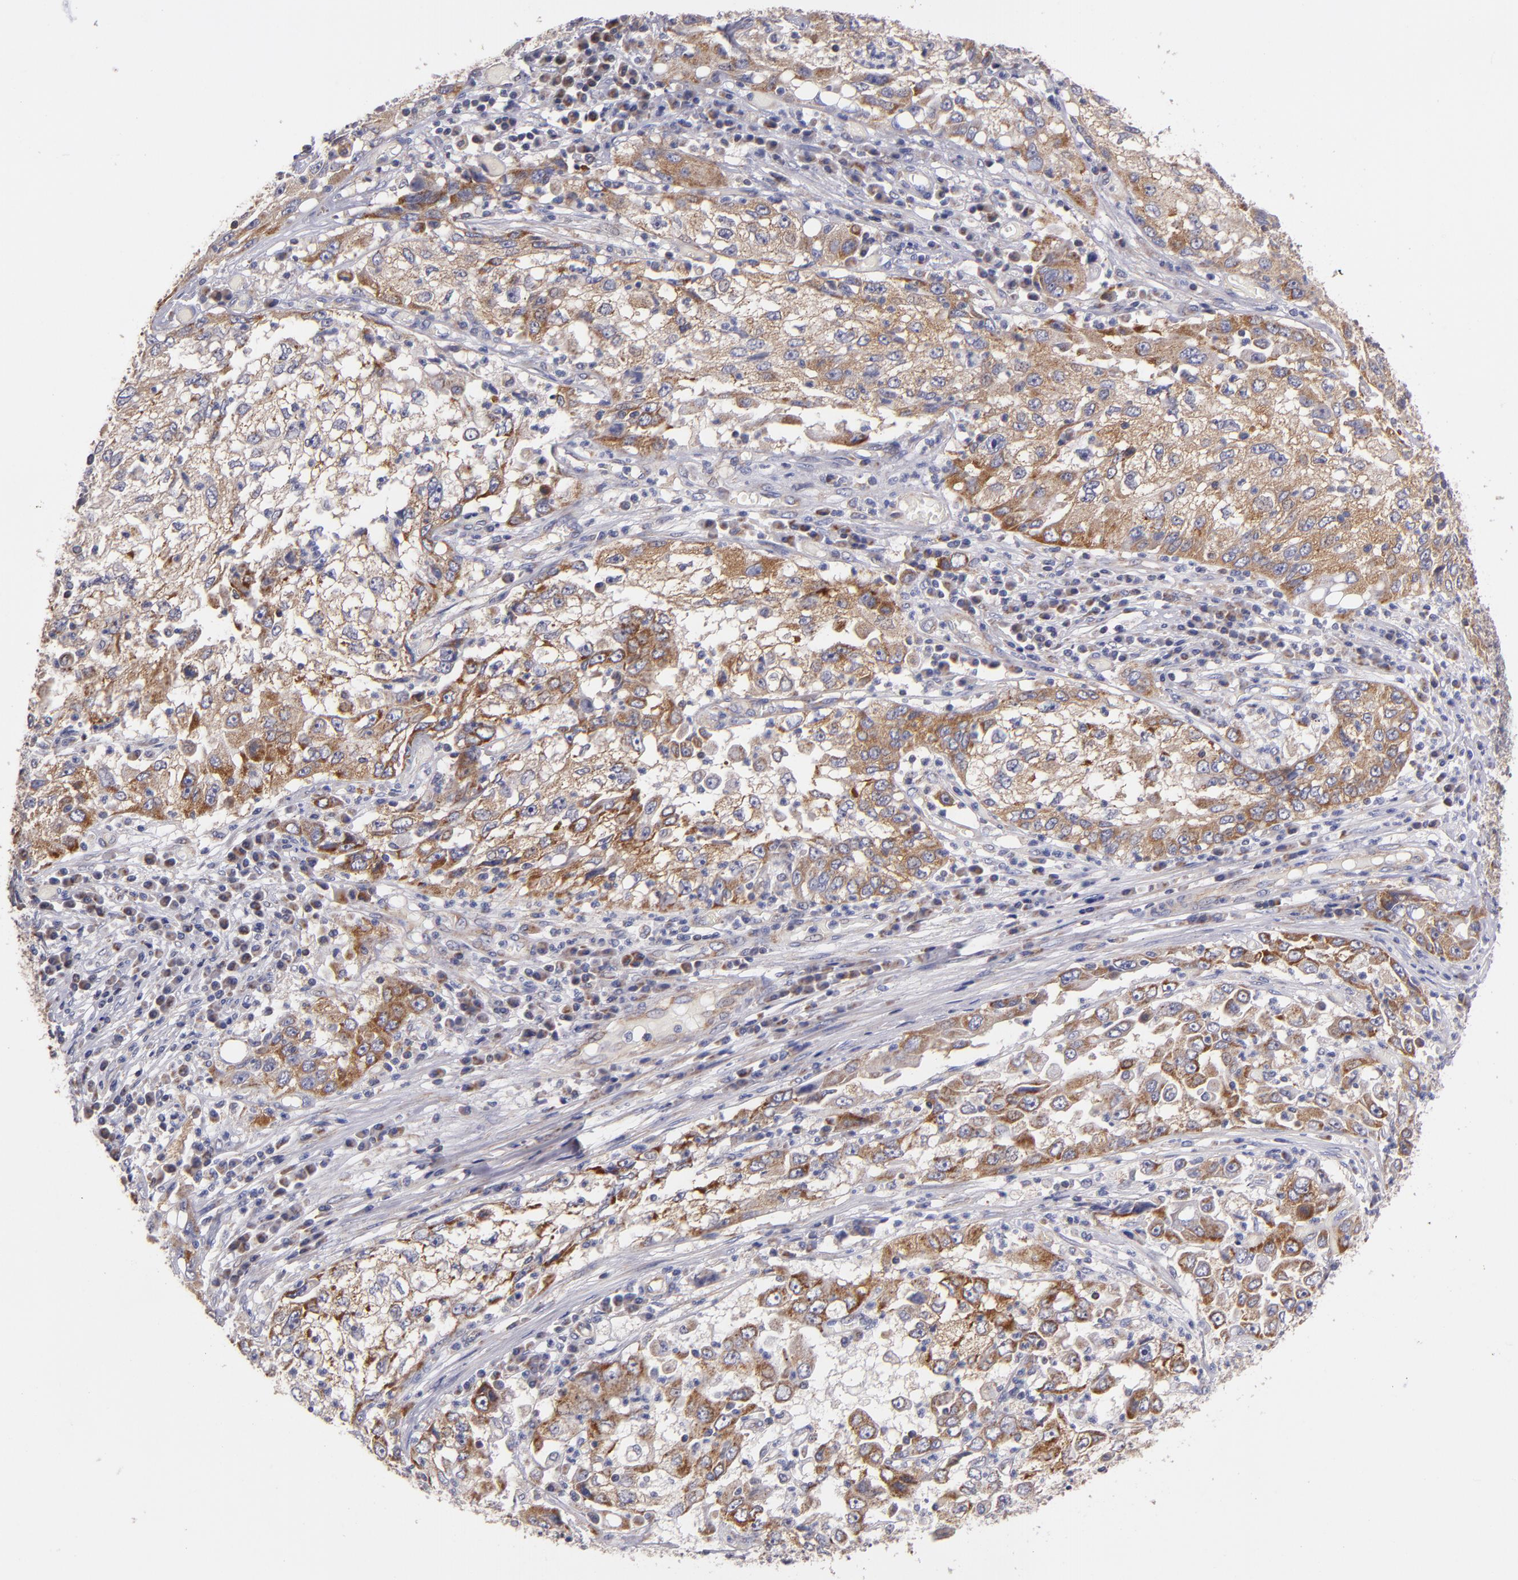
{"staining": {"intensity": "moderate", "quantity": ">75%", "location": "cytoplasmic/membranous"}, "tissue": "cervical cancer", "cell_type": "Tumor cells", "image_type": "cancer", "snomed": [{"axis": "morphology", "description": "Squamous cell carcinoma, NOS"}, {"axis": "topography", "description": "Cervix"}], "caption": "This photomicrograph exhibits immunohistochemistry staining of human cervical cancer (squamous cell carcinoma), with medium moderate cytoplasmic/membranous expression in about >75% of tumor cells.", "gene": "CLTA", "patient": {"sex": "female", "age": 36}}